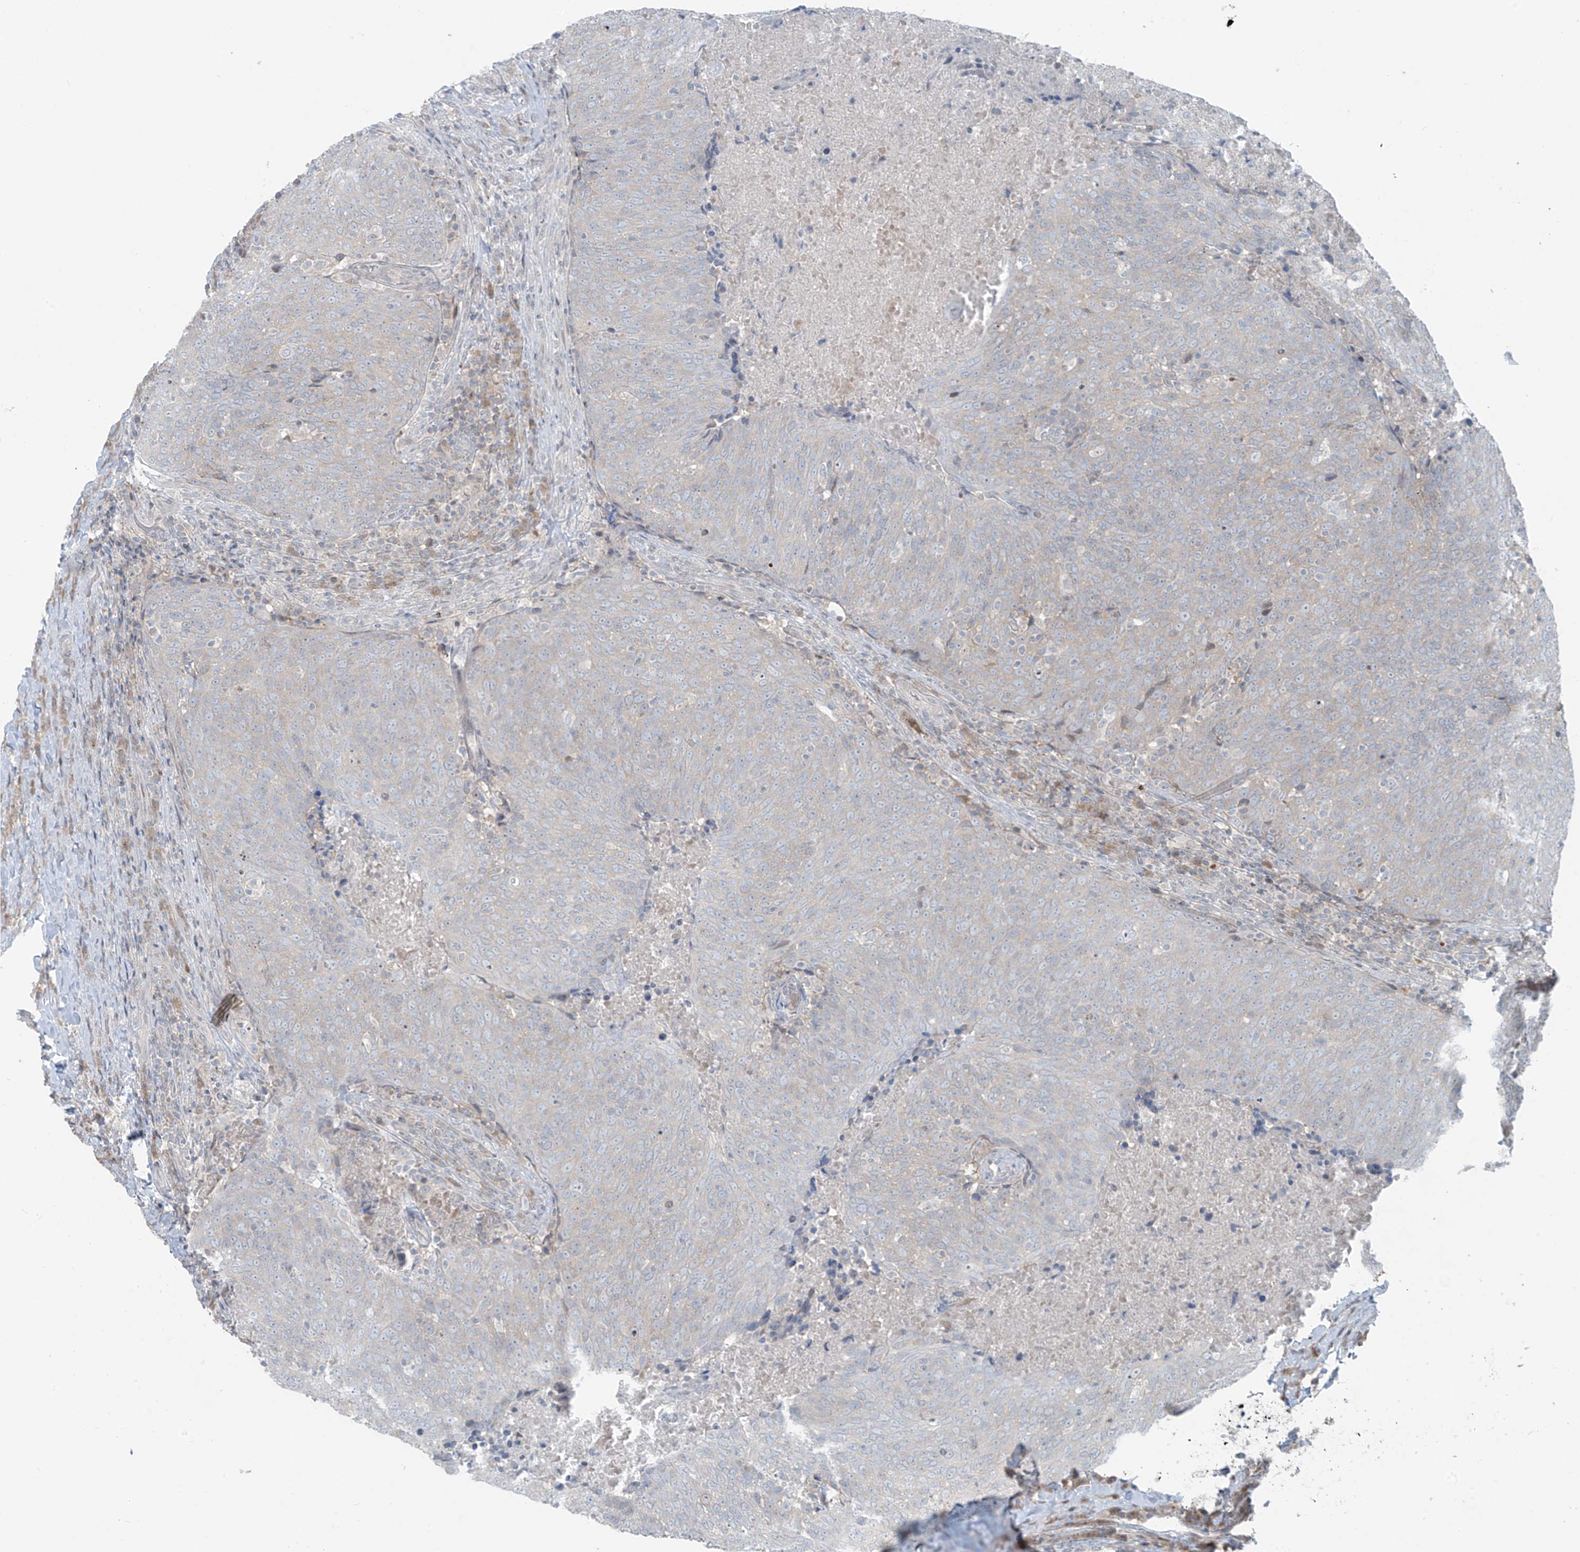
{"staining": {"intensity": "negative", "quantity": "none", "location": "none"}, "tissue": "head and neck cancer", "cell_type": "Tumor cells", "image_type": "cancer", "snomed": [{"axis": "morphology", "description": "Squamous cell carcinoma, NOS"}, {"axis": "morphology", "description": "Squamous cell carcinoma, metastatic, NOS"}, {"axis": "topography", "description": "Lymph node"}, {"axis": "topography", "description": "Head-Neck"}], "caption": "An IHC micrograph of head and neck metastatic squamous cell carcinoma is shown. There is no staining in tumor cells of head and neck metastatic squamous cell carcinoma. Nuclei are stained in blue.", "gene": "PPAT", "patient": {"sex": "male", "age": 62}}